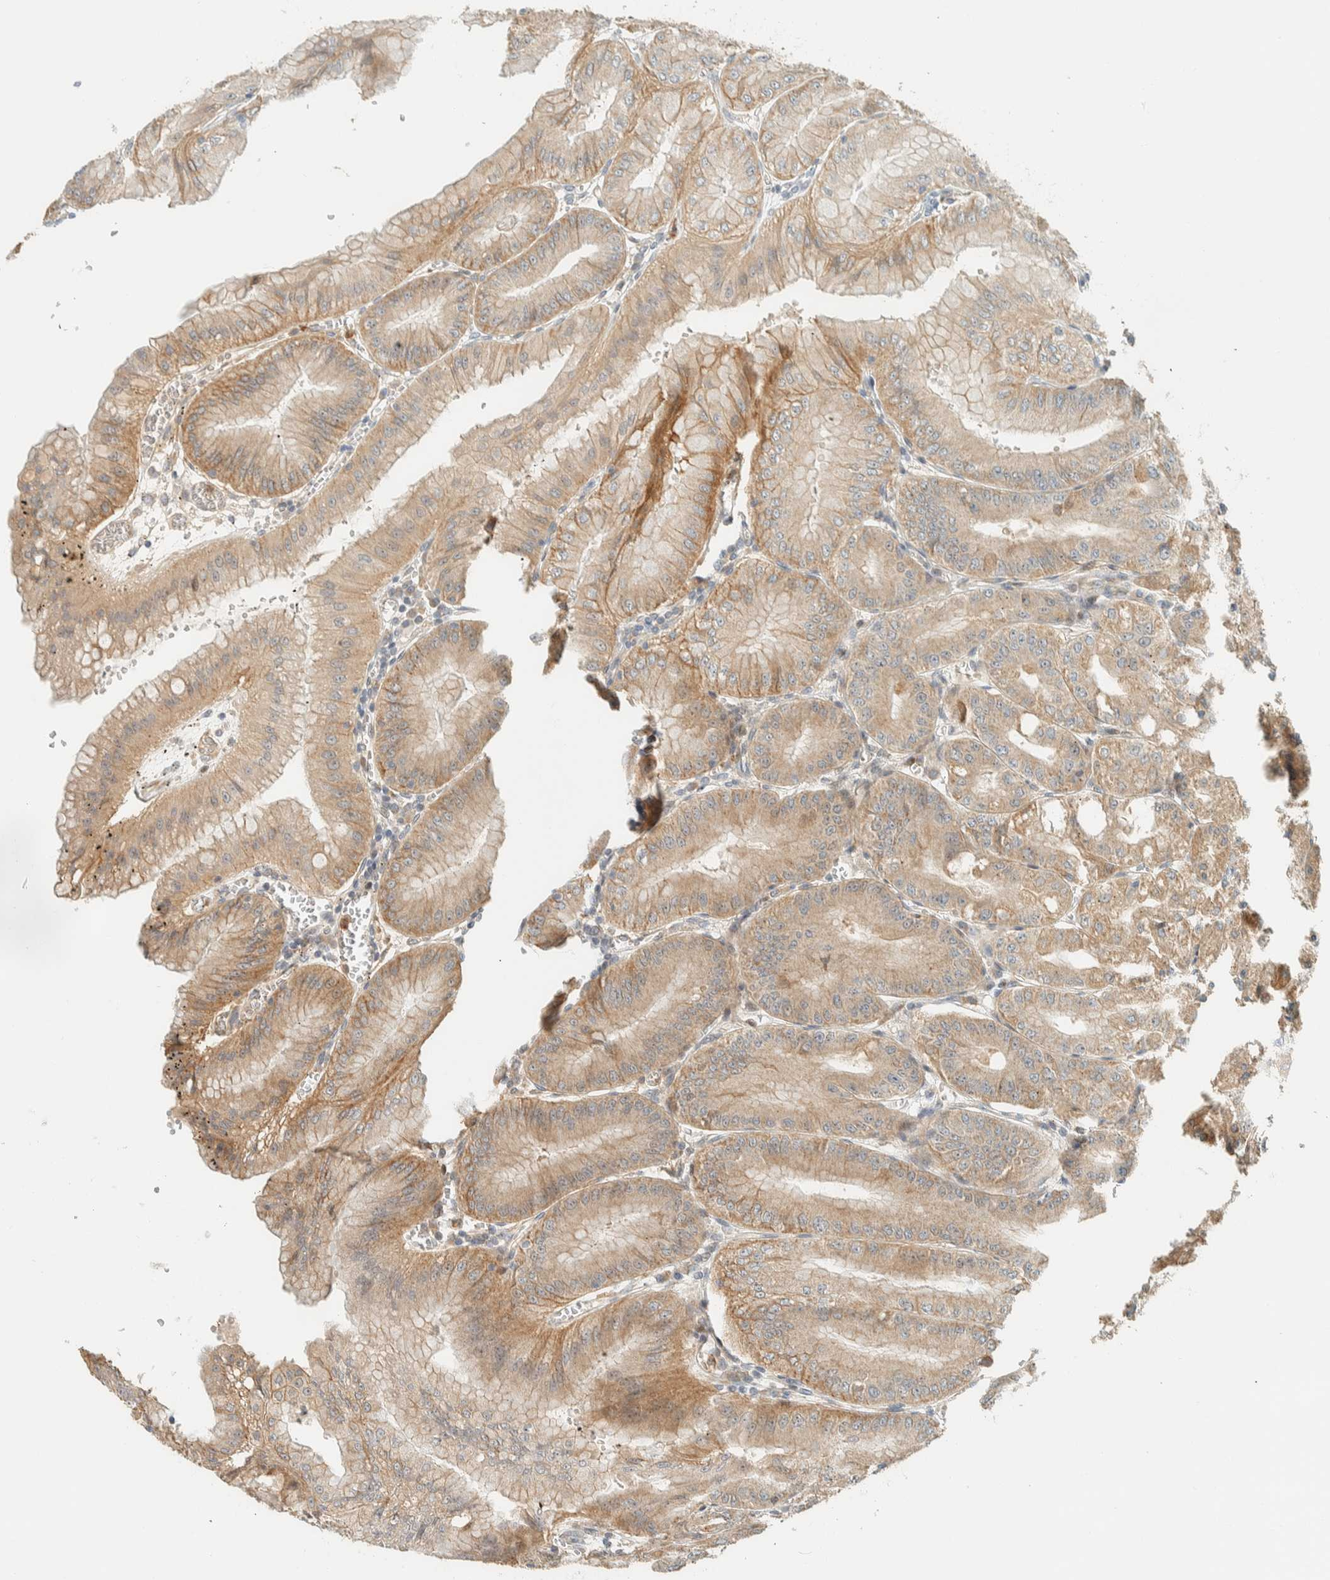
{"staining": {"intensity": "moderate", "quantity": "25%-75%", "location": "cytoplasmic/membranous"}, "tissue": "stomach", "cell_type": "Glandular cells", "image_type": "normal", "snomed": [{"axis": "morphology", "description": "Normal tissue, NOS"}, {"axis": "topography", "description": "Stomach, lower"}], "caption": "Moderate cytoplasmic/membranous staining for a protein is identified in about 25%-75% of glandular cells of unremarkable stomach using IHC.", "gene": "CCDC171", "patient": {"sex": "male", "age": 71}}